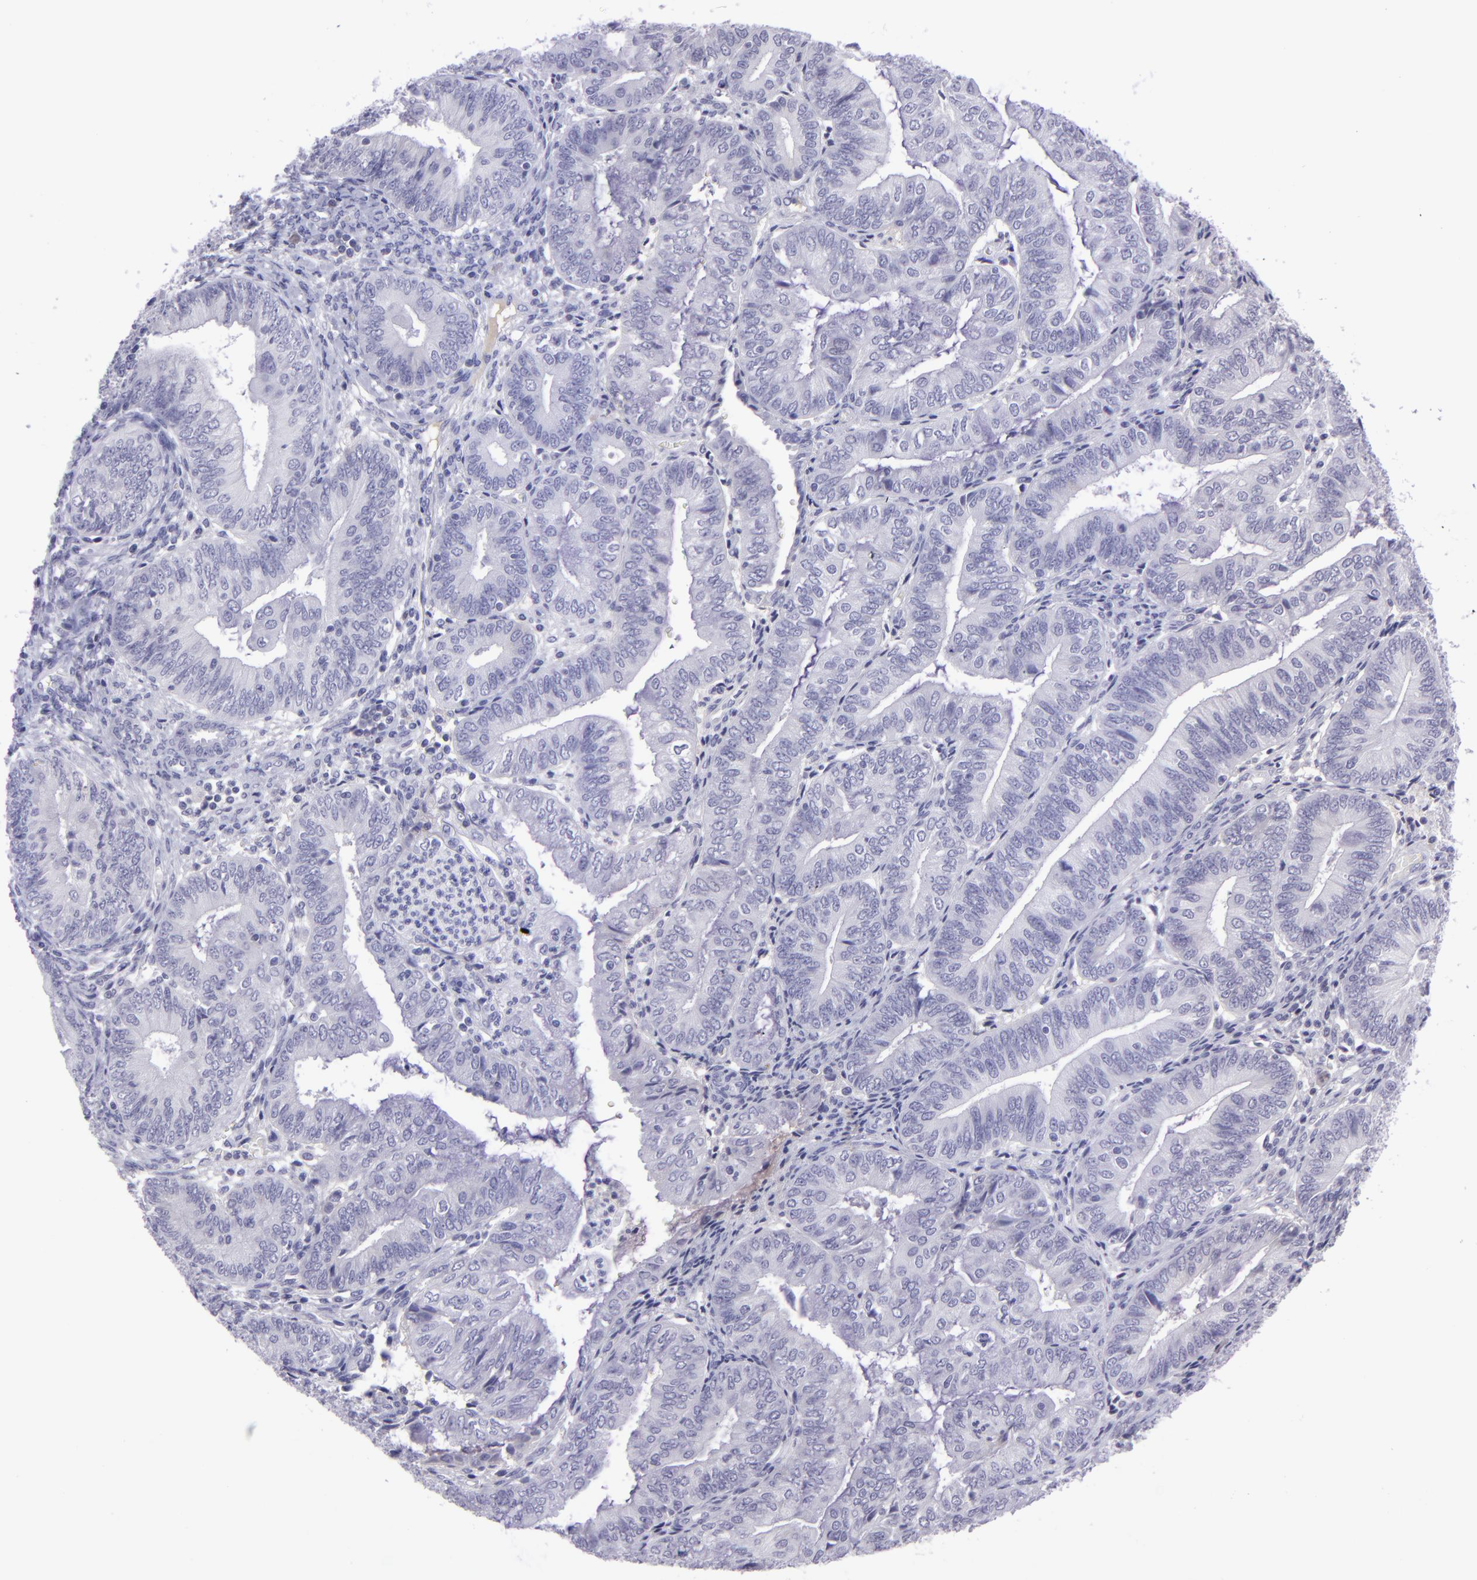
{"staining": {"intensity": "negative", "quantity": "none", "location": "none"}, "tissue": "endometrial cancer", "cell_type": "Tumor cells", "image_type": "cancer", "snomed": [{"axis": "morphology", "description": "Adenocarcinoma, NOS"}, {"axis": "topography", "description": "Endometrium"}], "caption": "Immunohistochemistry of human endometrial adenocarcinoma reveals no staining in tumor cells. The staining was performed using DAB to visualize the protein expression in brown, while the nuclei were stained in blue with hematoxylin (Magnification: 20x).", "gene": "POU2F2", "patient": {"sex": "female", "age": 55}}